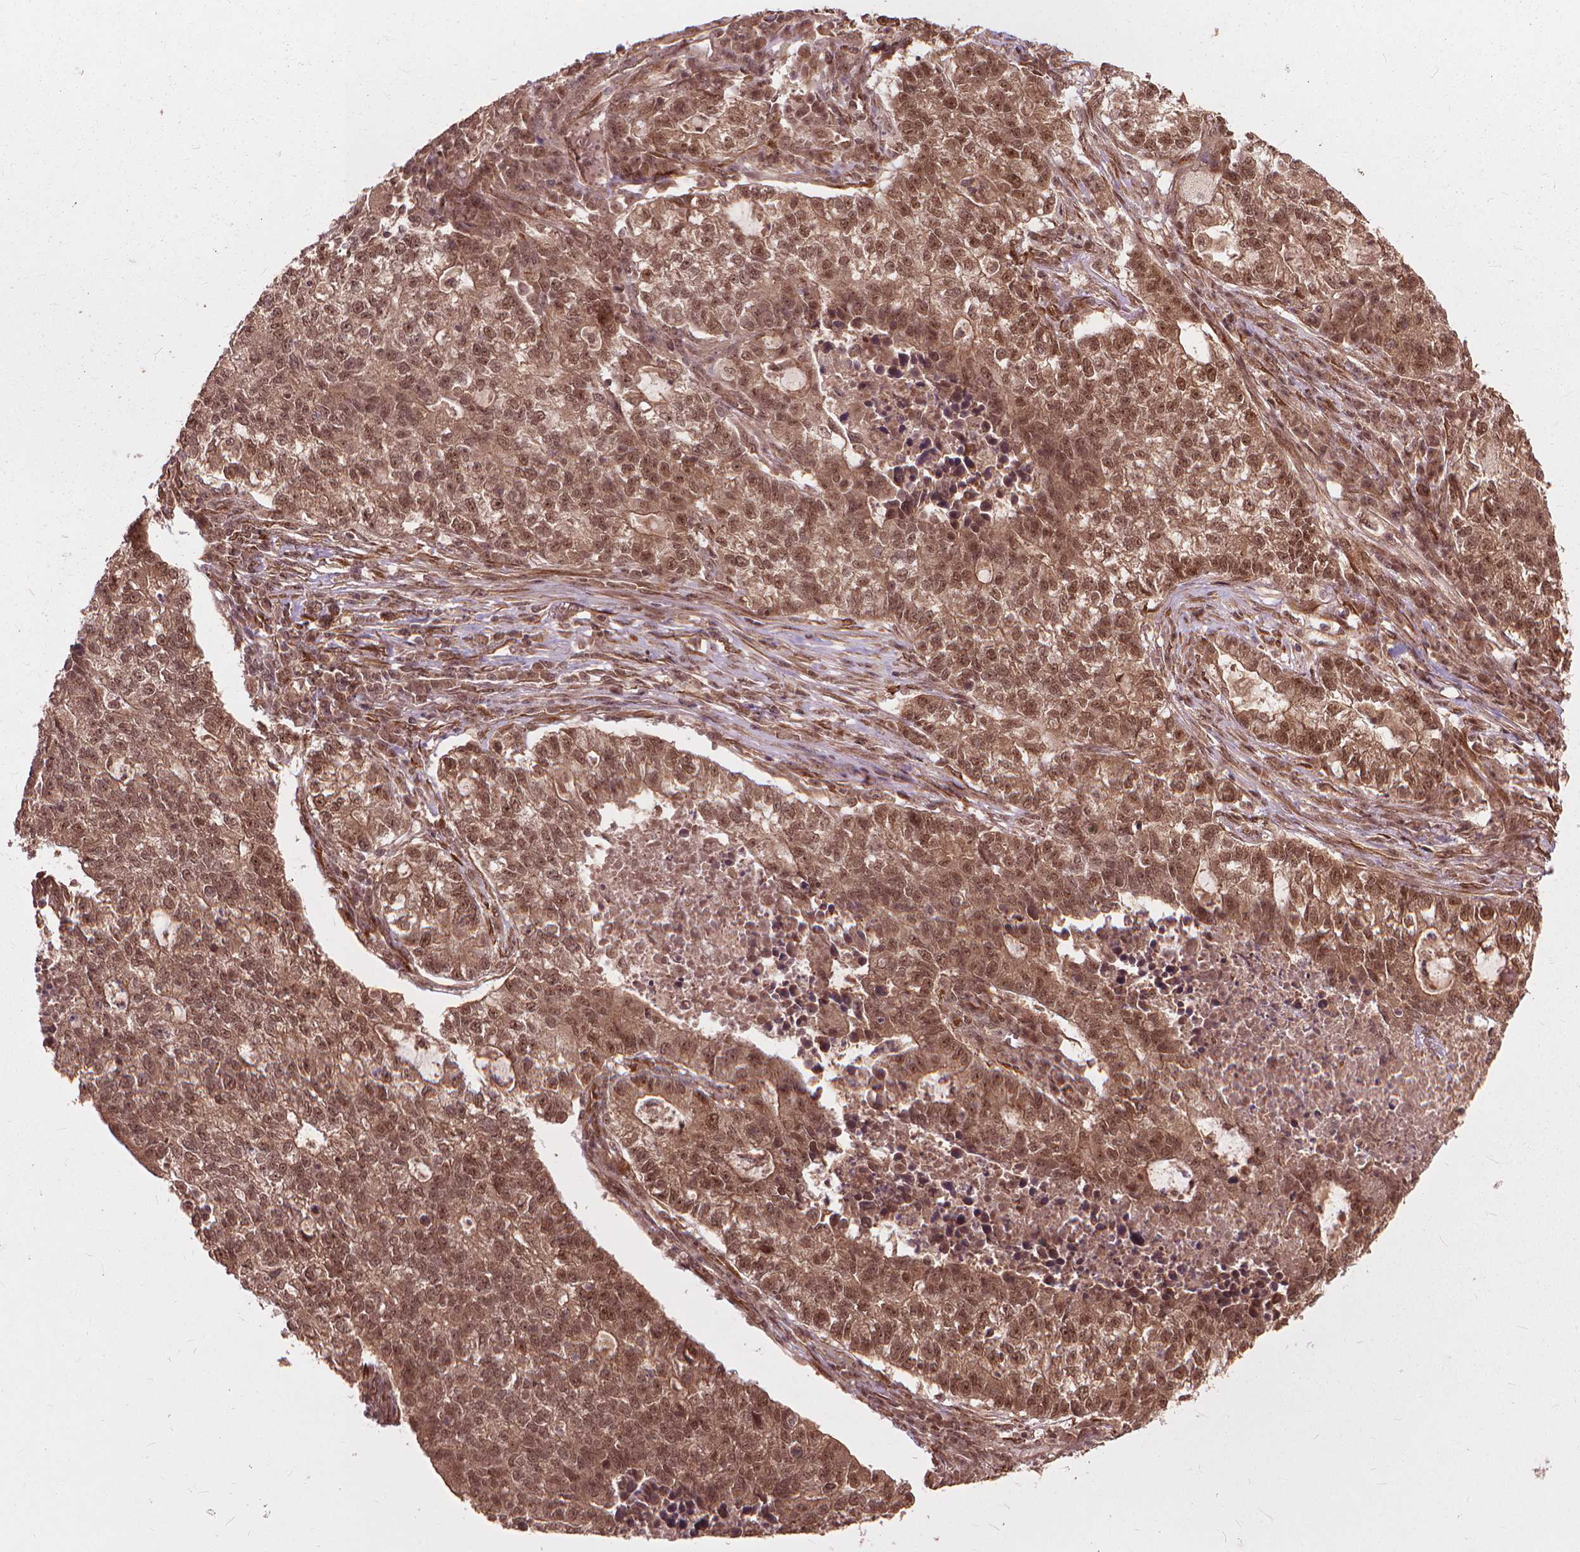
{"staining": {"intensity": "moderate", "quantity": ">75%", "location": "cytoplasmic/membranous,nuclear"}, "tissue": "lung cancer", "cell_type": "Tumor cells", "image_type": "cancer", "snomed": [{"axis": "morphology", "description": "Adenocarcinoma, NOS"}, {"axis": "topography", "description": "Lung"}], "caption": "There is medium levels of moderate cytoplasmic/membranous and nuclear expression in tumor cells of lung cancer (adenocarcinoma), as demonstrated by immunohistochemical staining (brown color).", "gene": "SSU72", "patient": {"sex": "male", "age": 57}}